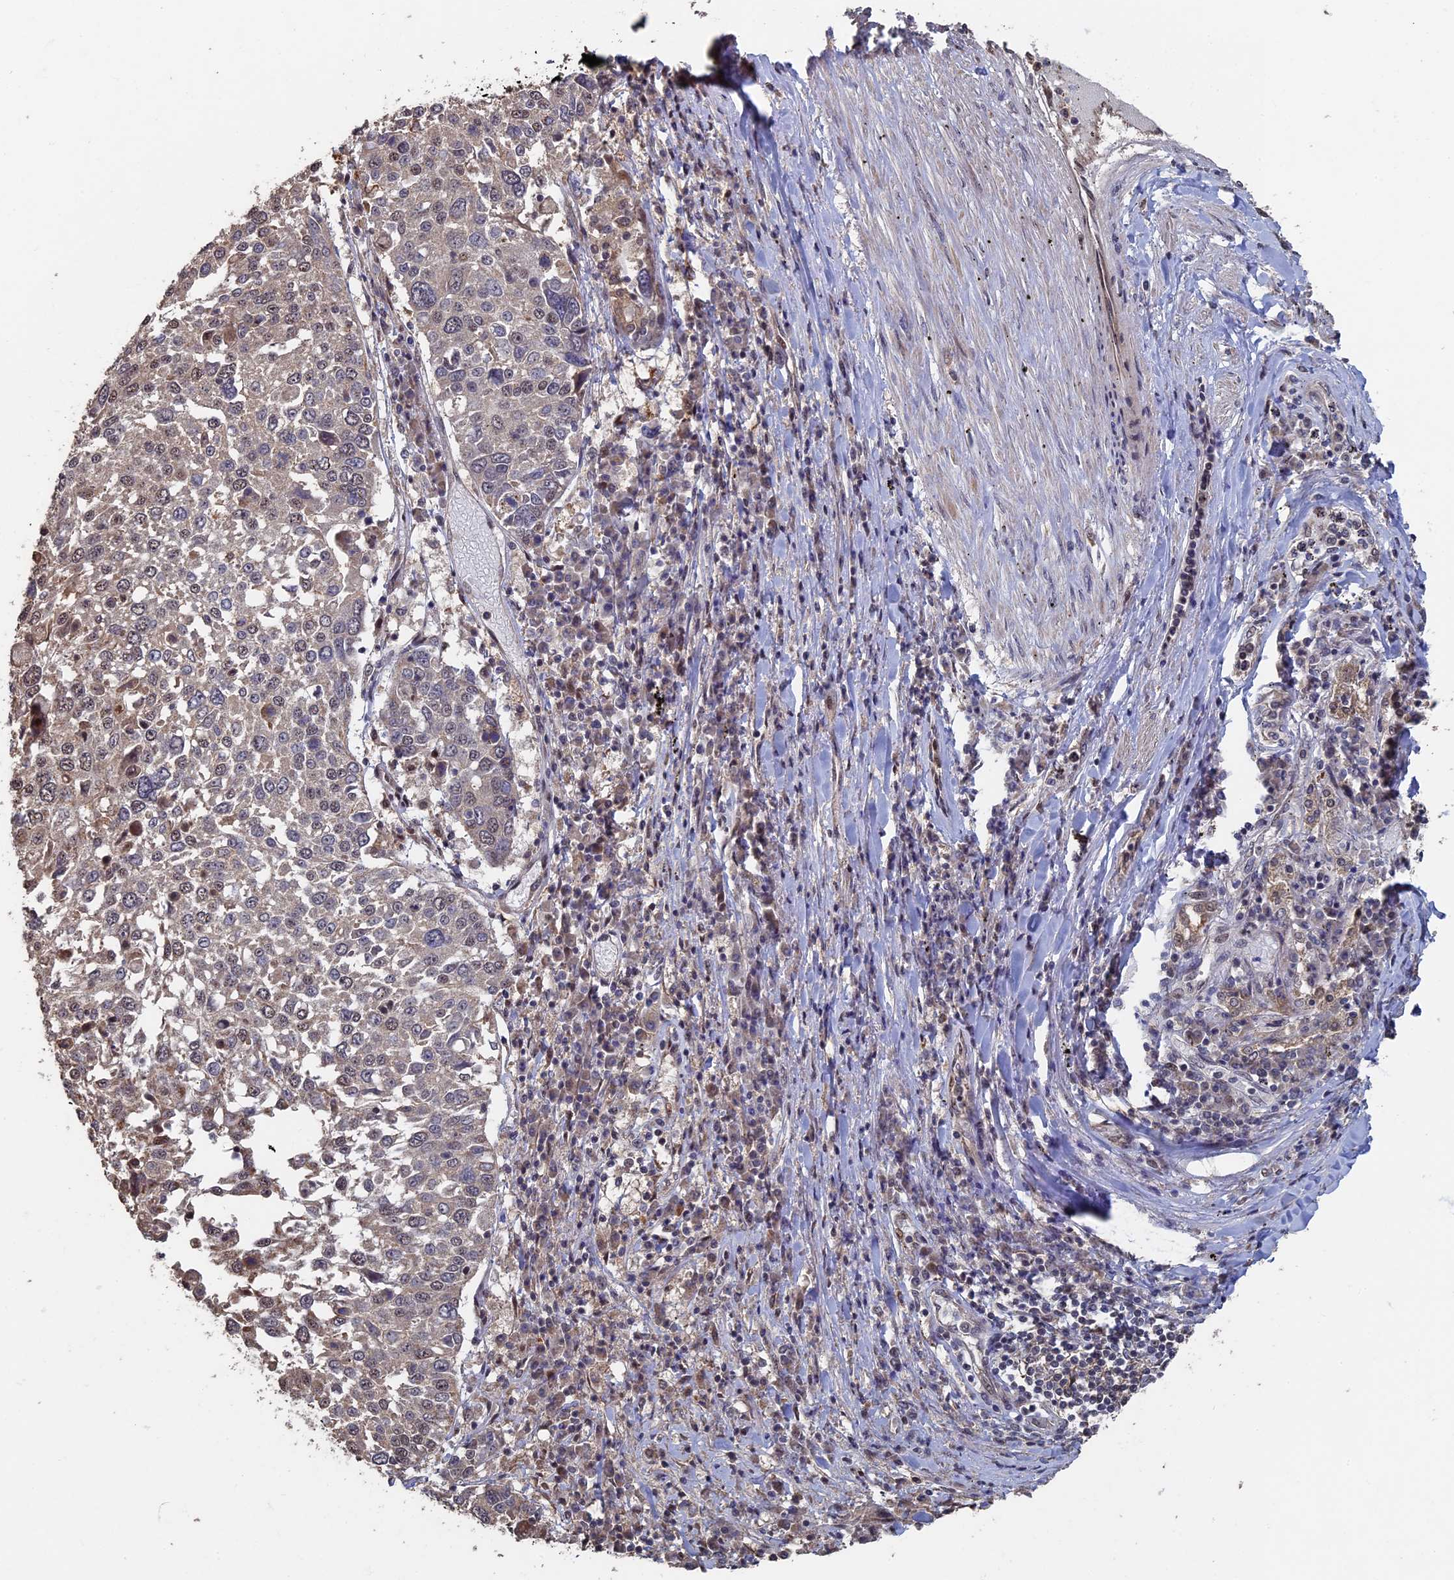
{"staining": {"intensity": "weak", "quantity": "<25%", "location": "cytoplasmic/membranous,nuclear"}, "tissue": "lung cancer", "cell_type": "Tumor cells", "image_type": "cancer", "snomed": [{"axis": "morphology", "description": "Squamous cell carcinoma, NOS"}, {"axis": "topography", "description": "Lung"}], "caption": "A micrograph of lung cancer (squamous cell carcinoma) stained for a protein displays no brown staining in tumor cells. Brightfield microscopy of immunohistochemistry (IHC) stained with DAB (3,3'-diaminobenzidine) (brown) and hematoxylin (blue), captured at high magnification.", "gene": "KIAA1328", "patient": {"sex": "male", "age": 65}}